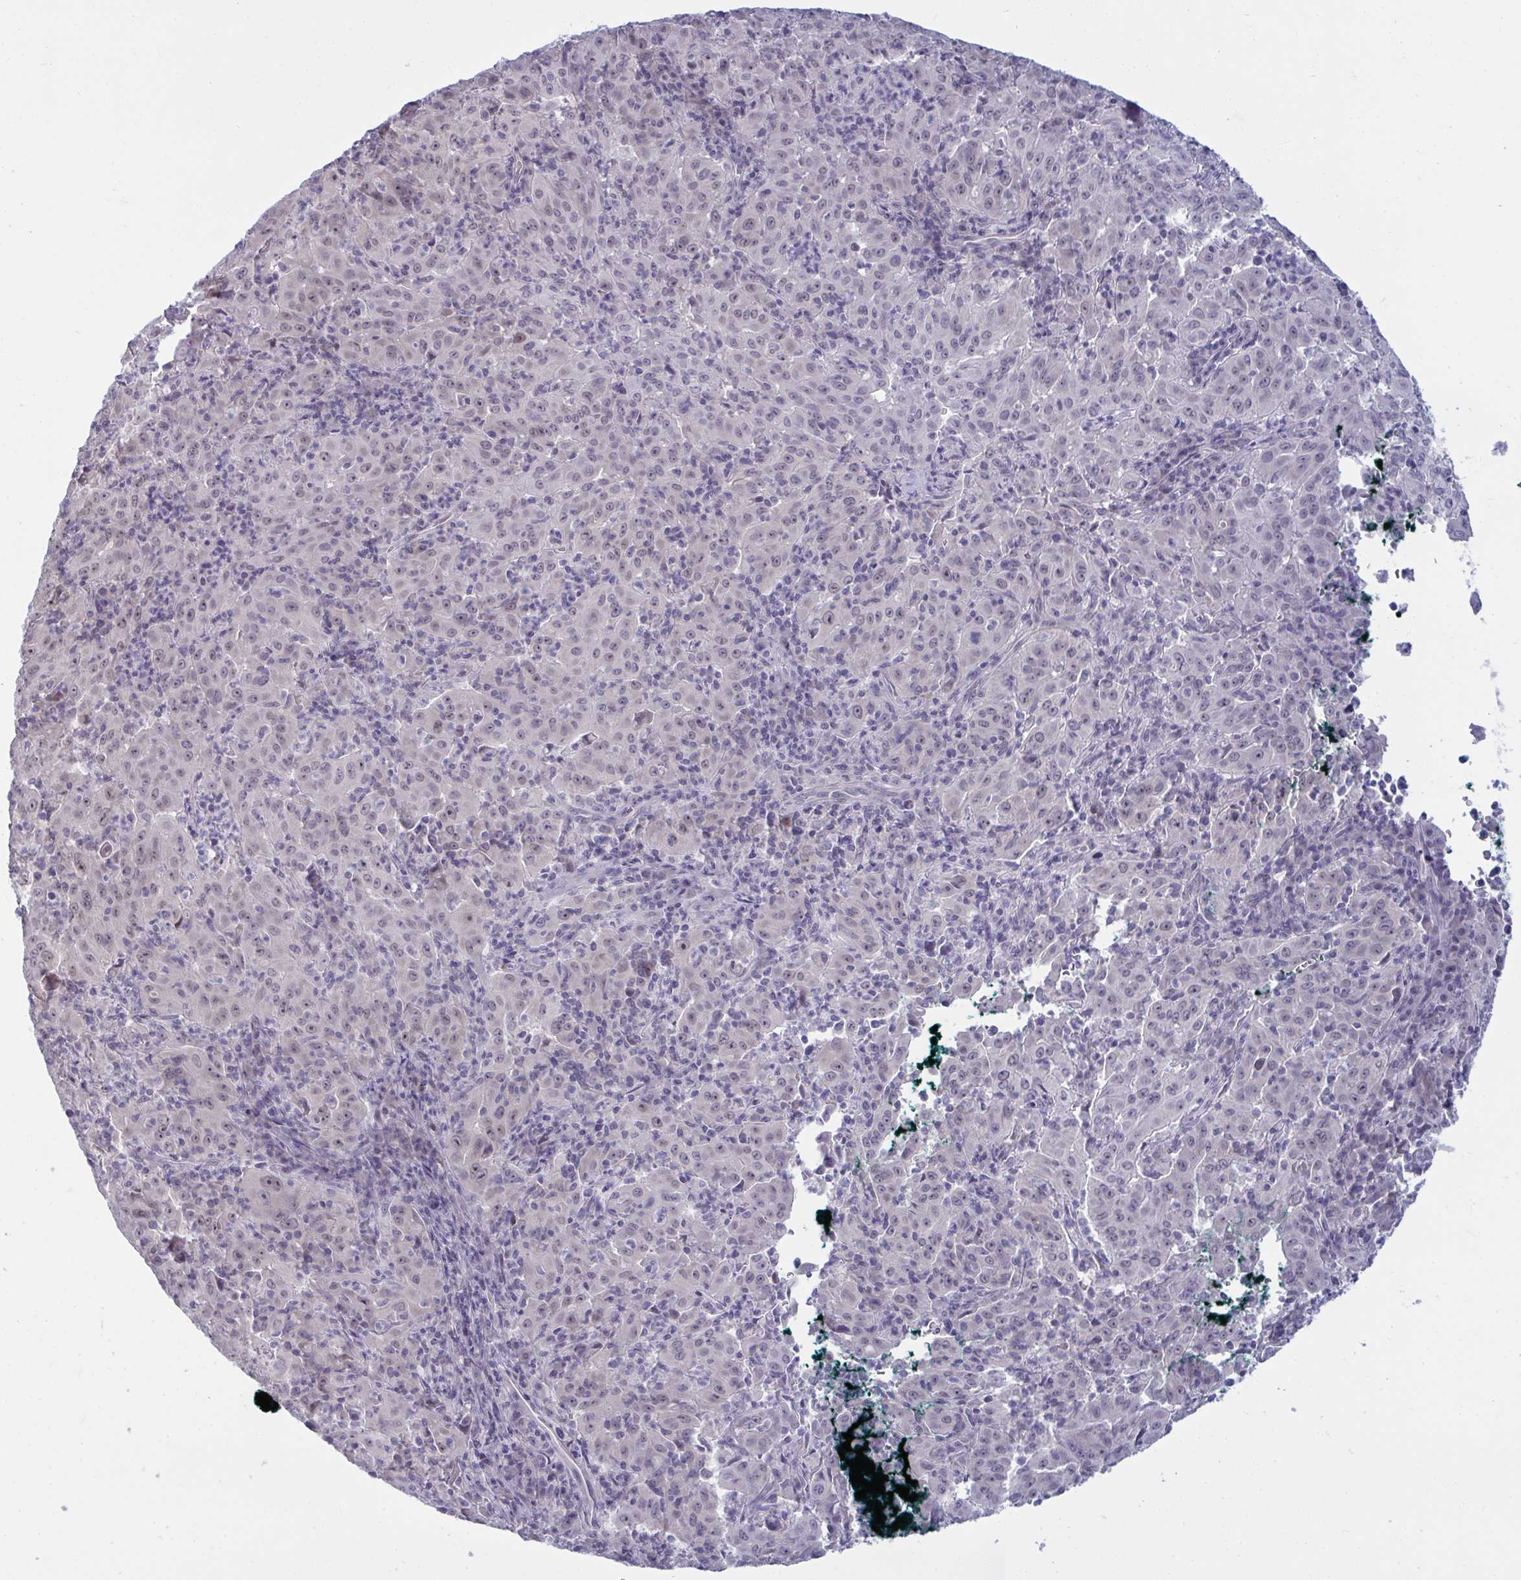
{"staining": {"intensity": "negative", "quantity": "none", "location": "none"}, "tissue": "pancreatic cancer", "cell_type": "Tumor cells", "image_type": "cancer", "snomed": [{"axis": "morphology", "description": "Adenocarcinoma, NOS"}, {"axis": "topography", "description": "Pancreas"}], "caption": "This image is of pancreatic adenocarcinoma stained with IHC to label a protein in brown with the nuclei are counter-stained blue. There is no positivity in tumor cells.", "gene": "RNASEH1", "patient": {"sex": "male", "age": 63}}